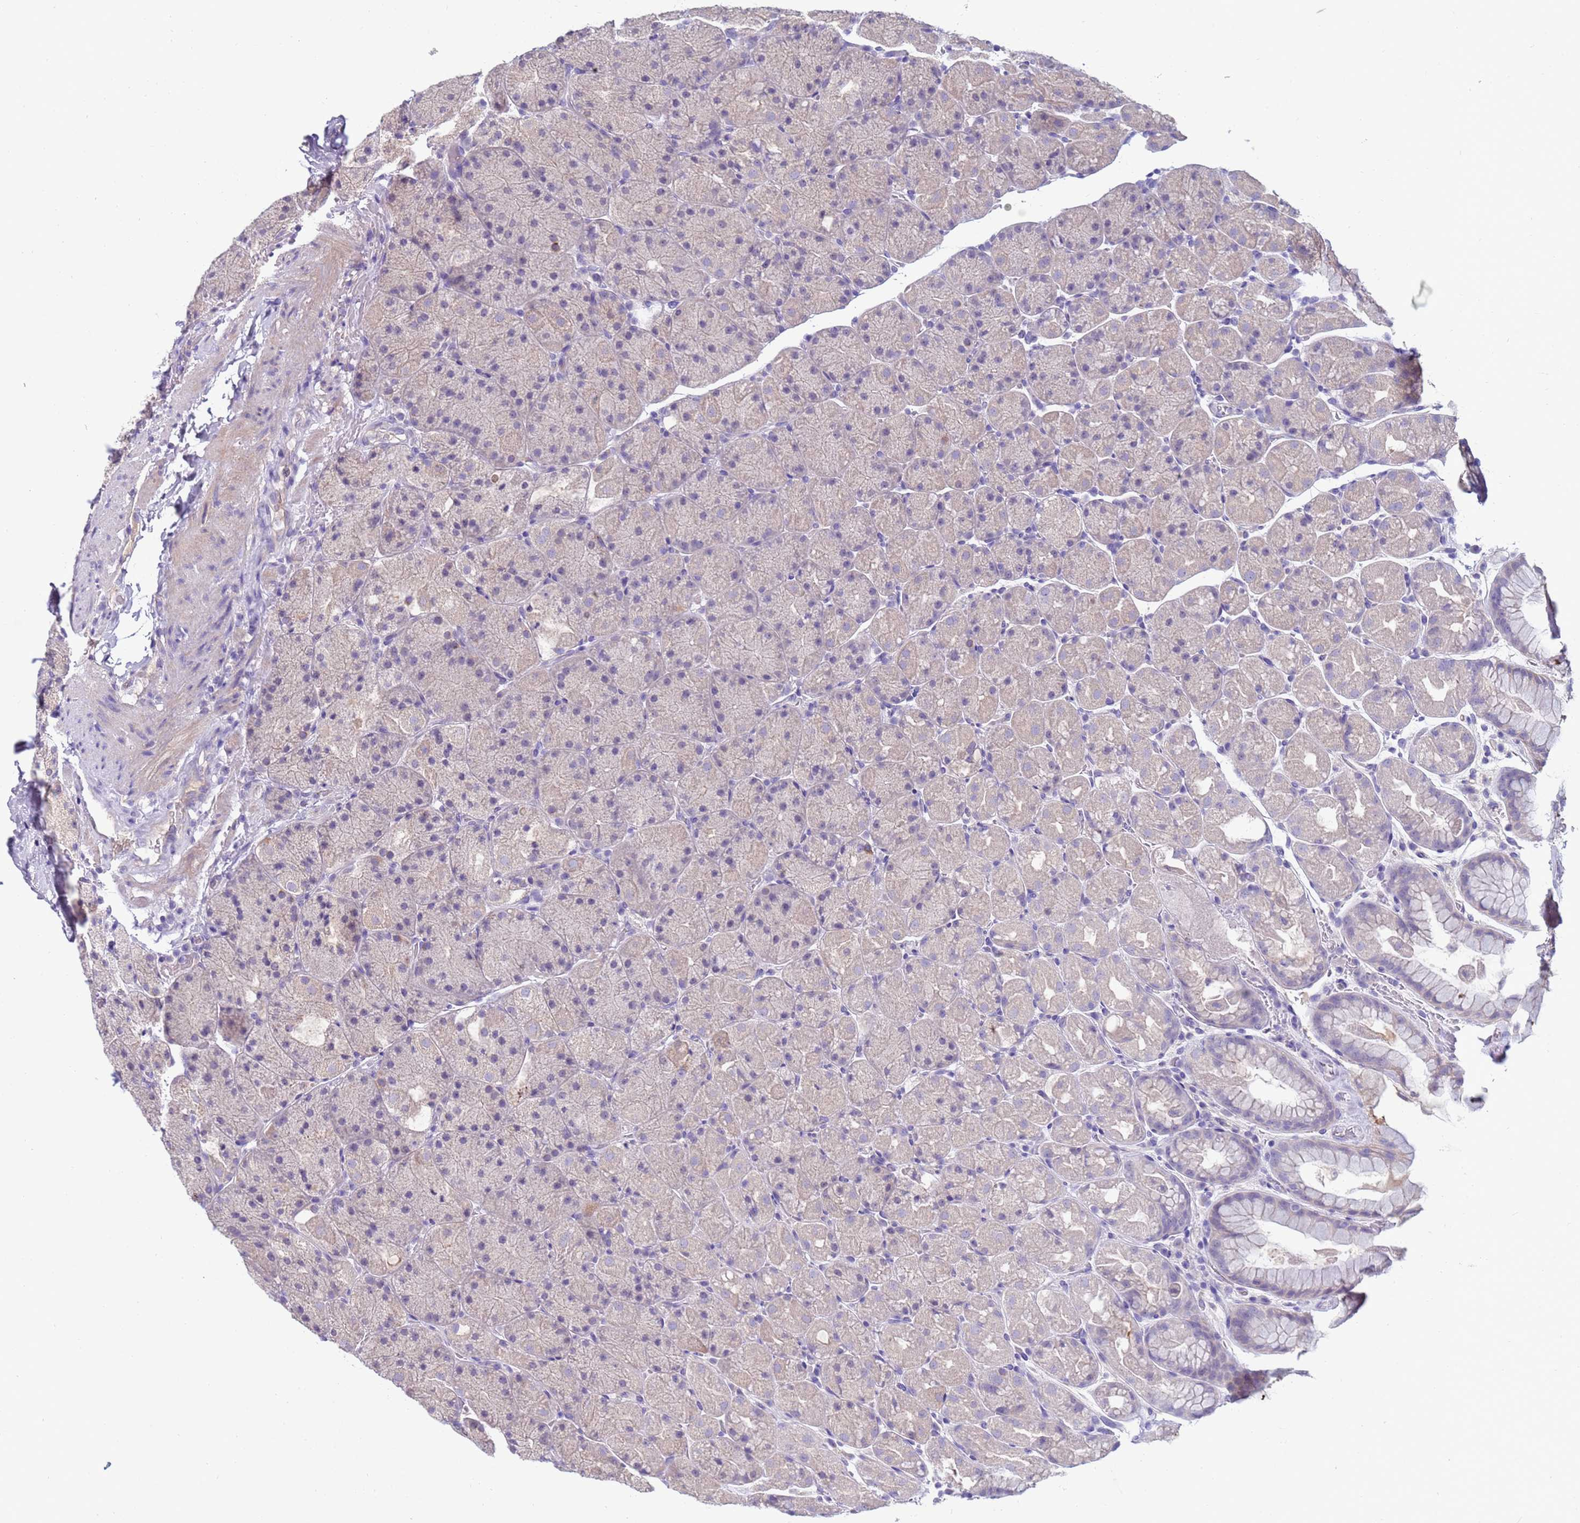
{"staining": {"intensity": "weak", "quantity": "<25%", "location": "cytoplasmic/membranous"}, "tissue": "stomach", "cell_type": "Glandular cells", "image_type": "normal", "snomed": [{"axis": "morphology", "description": "Normal tissue, NOS"}, {"axis": "topography", "description": "Stomach, upper"}, {"axis": "topography", "description": "Stomach, lower"}], "caption": "An image of stomach stained for a protein reveals no brown staining in glandular cells.", "gene": "TRIM51G", "patient": {"sex": "male", "age": 67}}